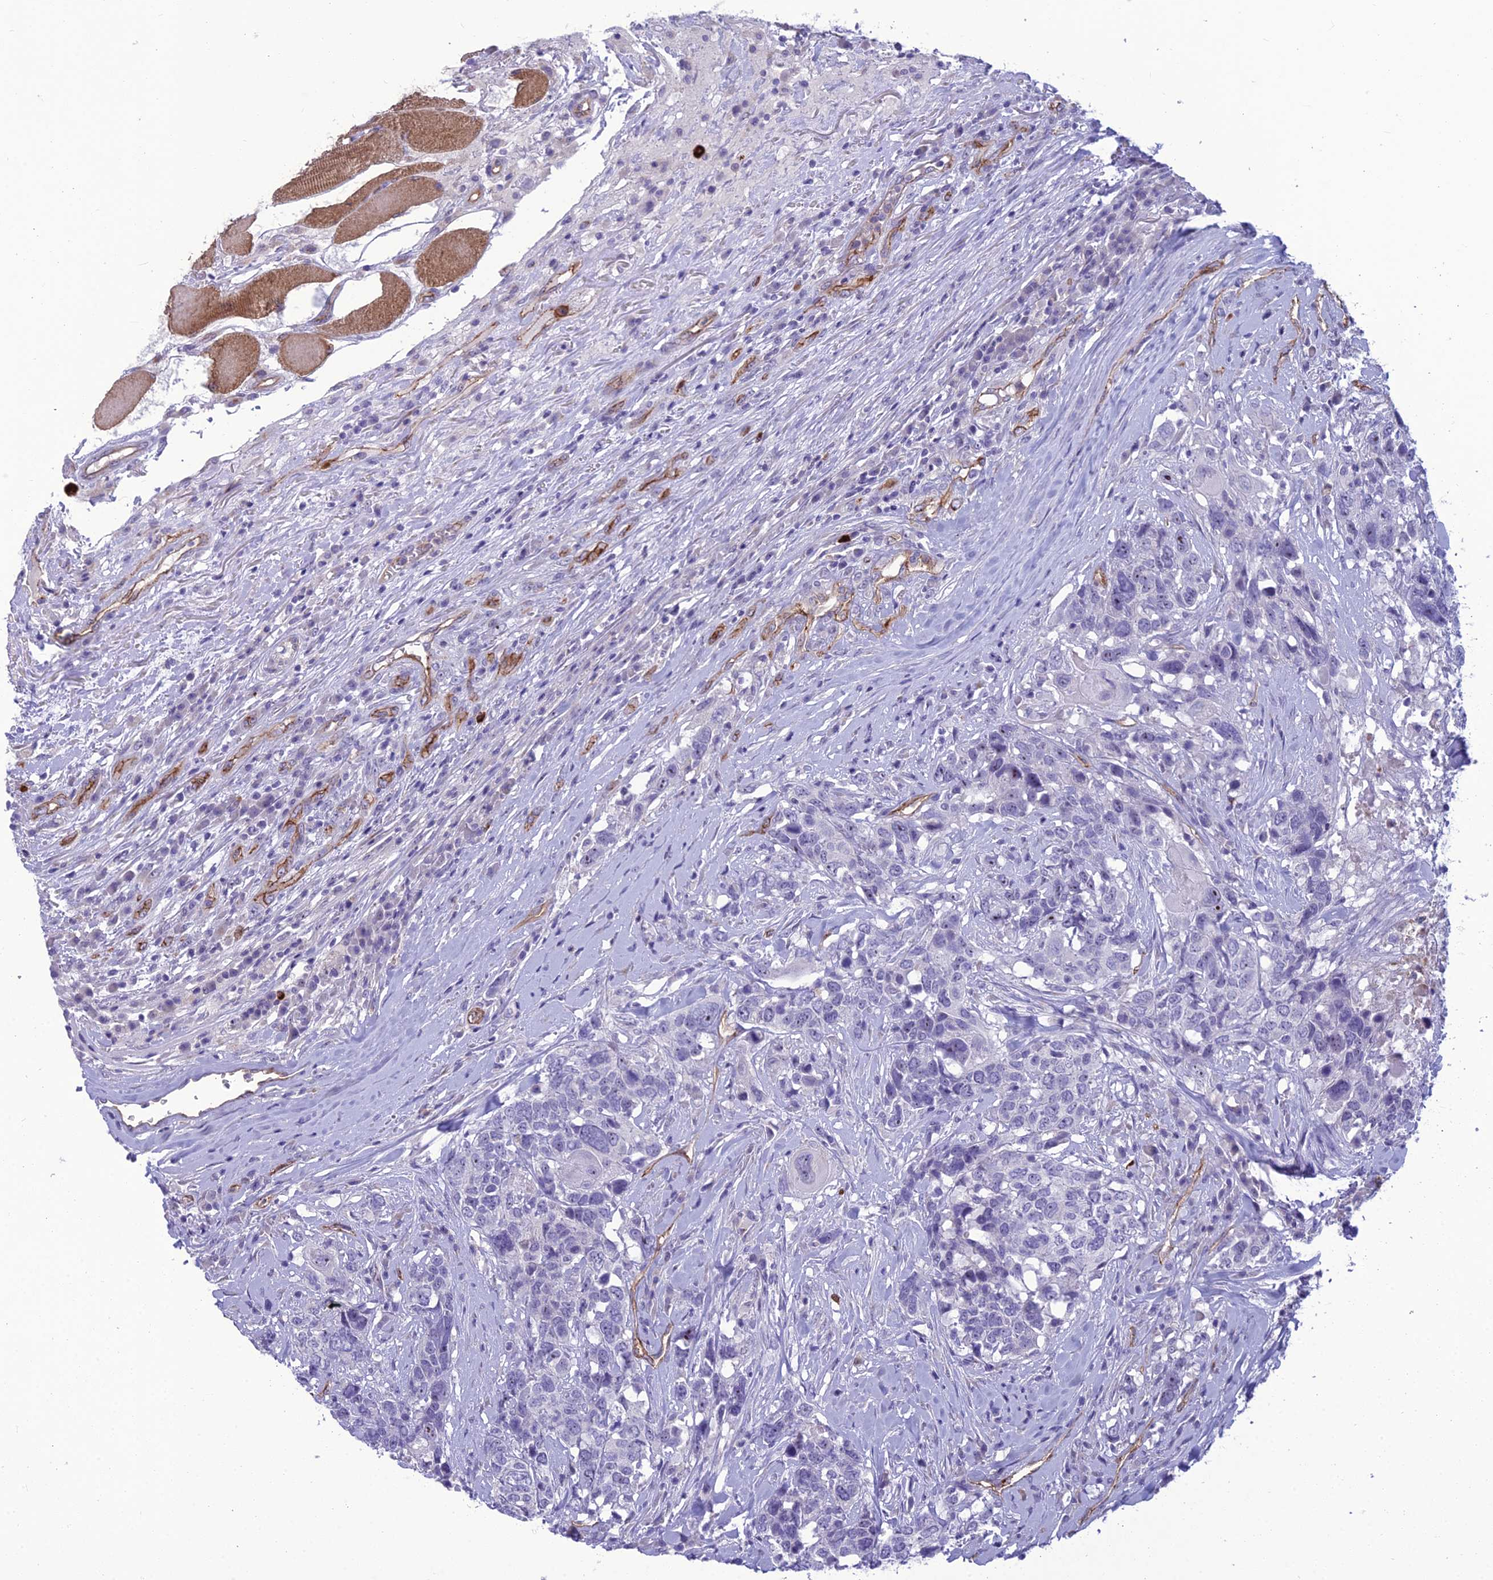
{"staining": {"intensity": "negative", "quantity": "none", "location": "none"}, "tissue": "head and neck cancer", "cell_type": "Tumor cells", "image_type": "cancer", "snomed": [{"axis": "morphology", "description": "Squamous cell carcinoma, NOS"}, {"axis": "topography", "description": "Head-Neck"}], "caption": "The image reveals no significant positivity in tumor cells of squamous cell carcinoma (head and neck). (DAB (3,3'-diaminobenzidine) immunohistochemistry (IHC) with hematoxylin counter stain).", "gene": "BBS7", "patient": {"sex": "male", "age": 66}}